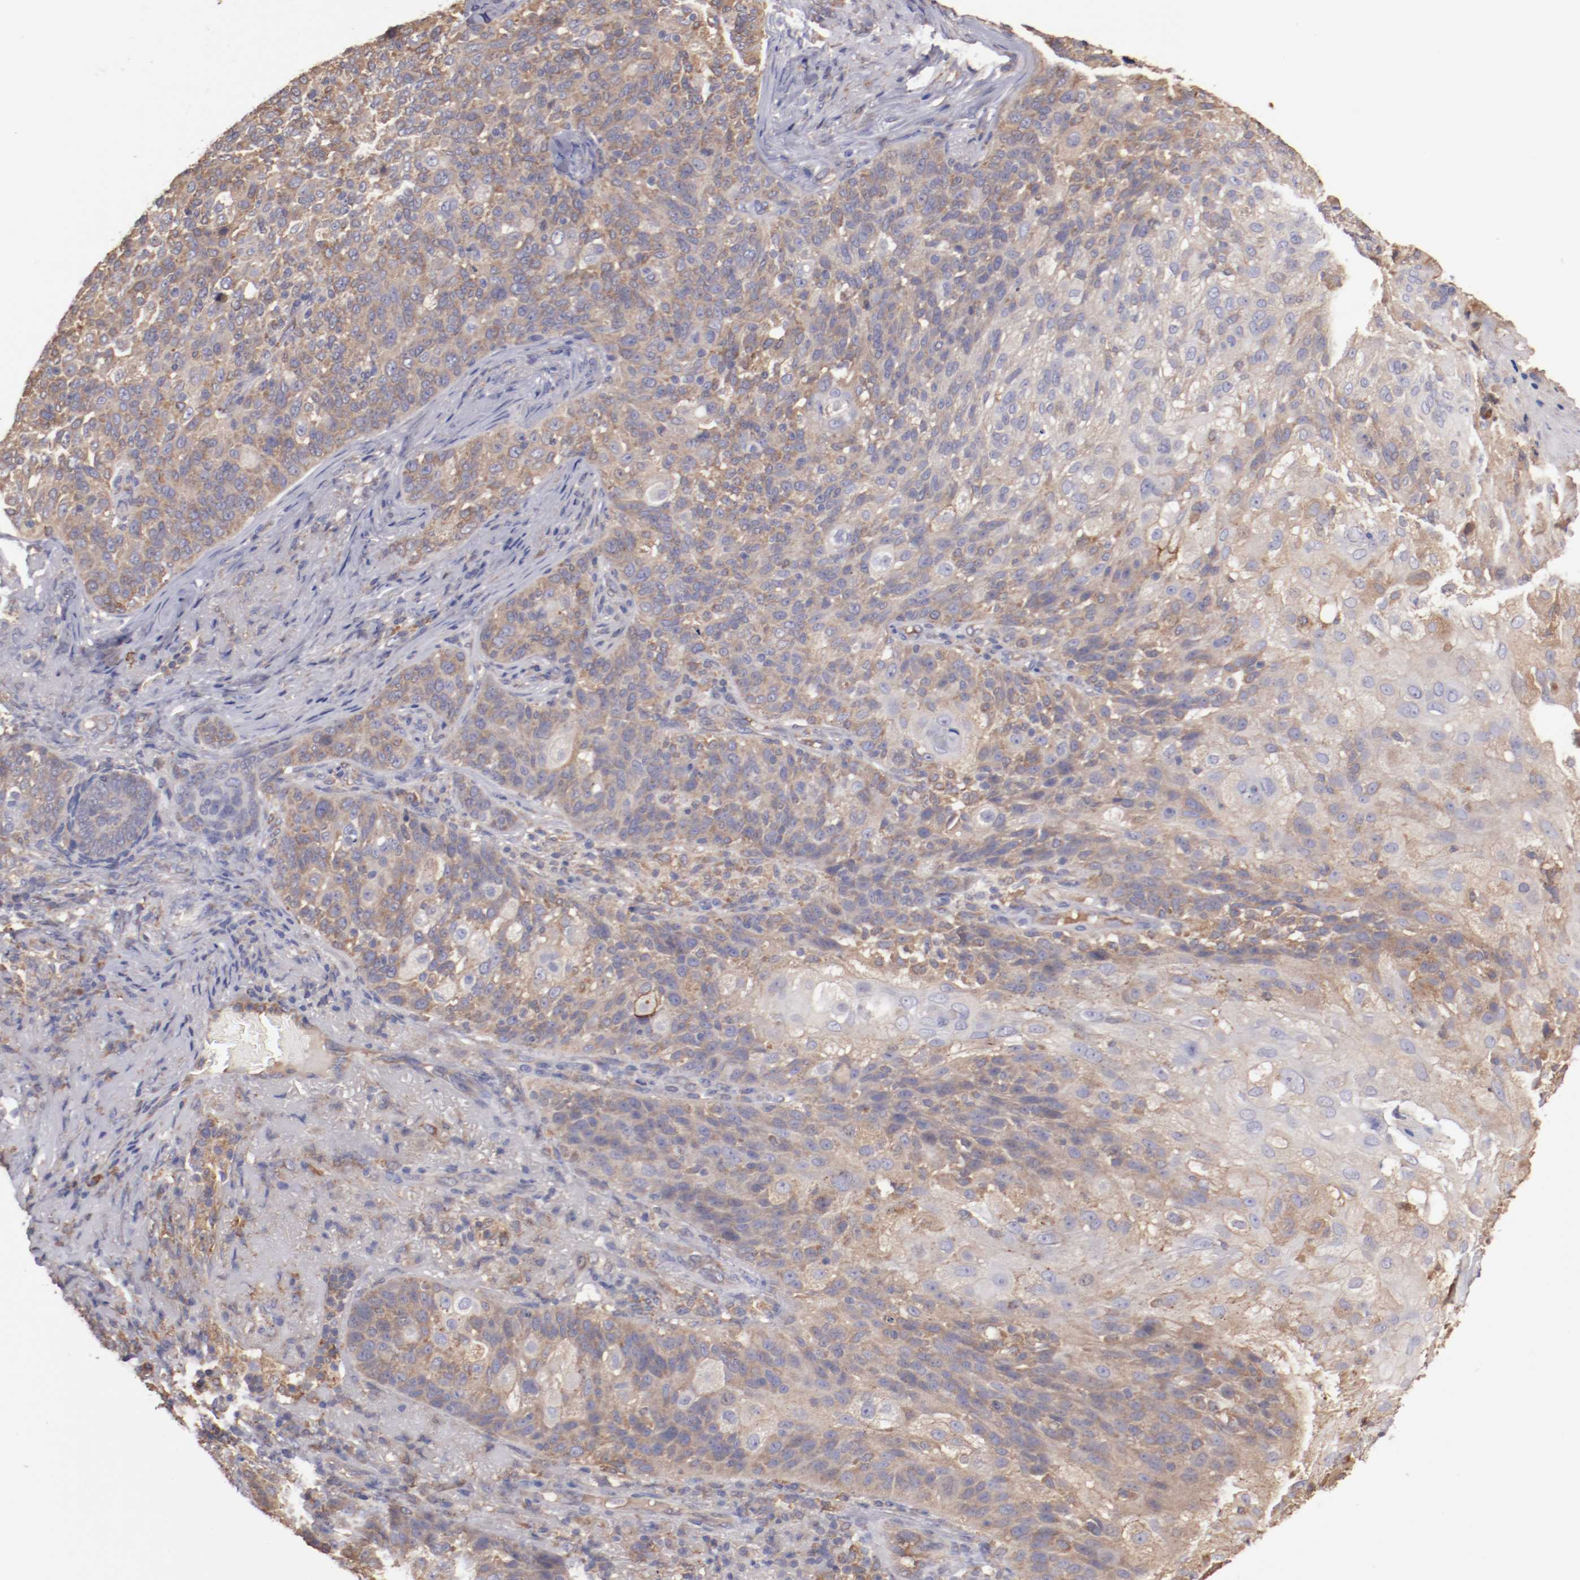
{"staining": {"intensity": "weak", "quantity": "25%-75%", "location": "cytoplasmic/membranous"}, "tissue": "skin cancer", "cell_type": "Tumor cells", "image_type": "cancer", "snomed": [{"axis": "morphology", "description": "Normal tissue, NOS"}, {"axis": "morphology", "description": "Squamous cell carcinoma, NOS"}, {"axis": "topography", "description": "Skin"}], "caption": "Immunohistochemistry (IHC) (DAB) staining of human skin cancer exhibits weak cytoplasmic/membranous protein staining in about 25%-75% of tumor cells.", "gene": "NFKBIE", "patient": {"sex": "female", "age": 83}}